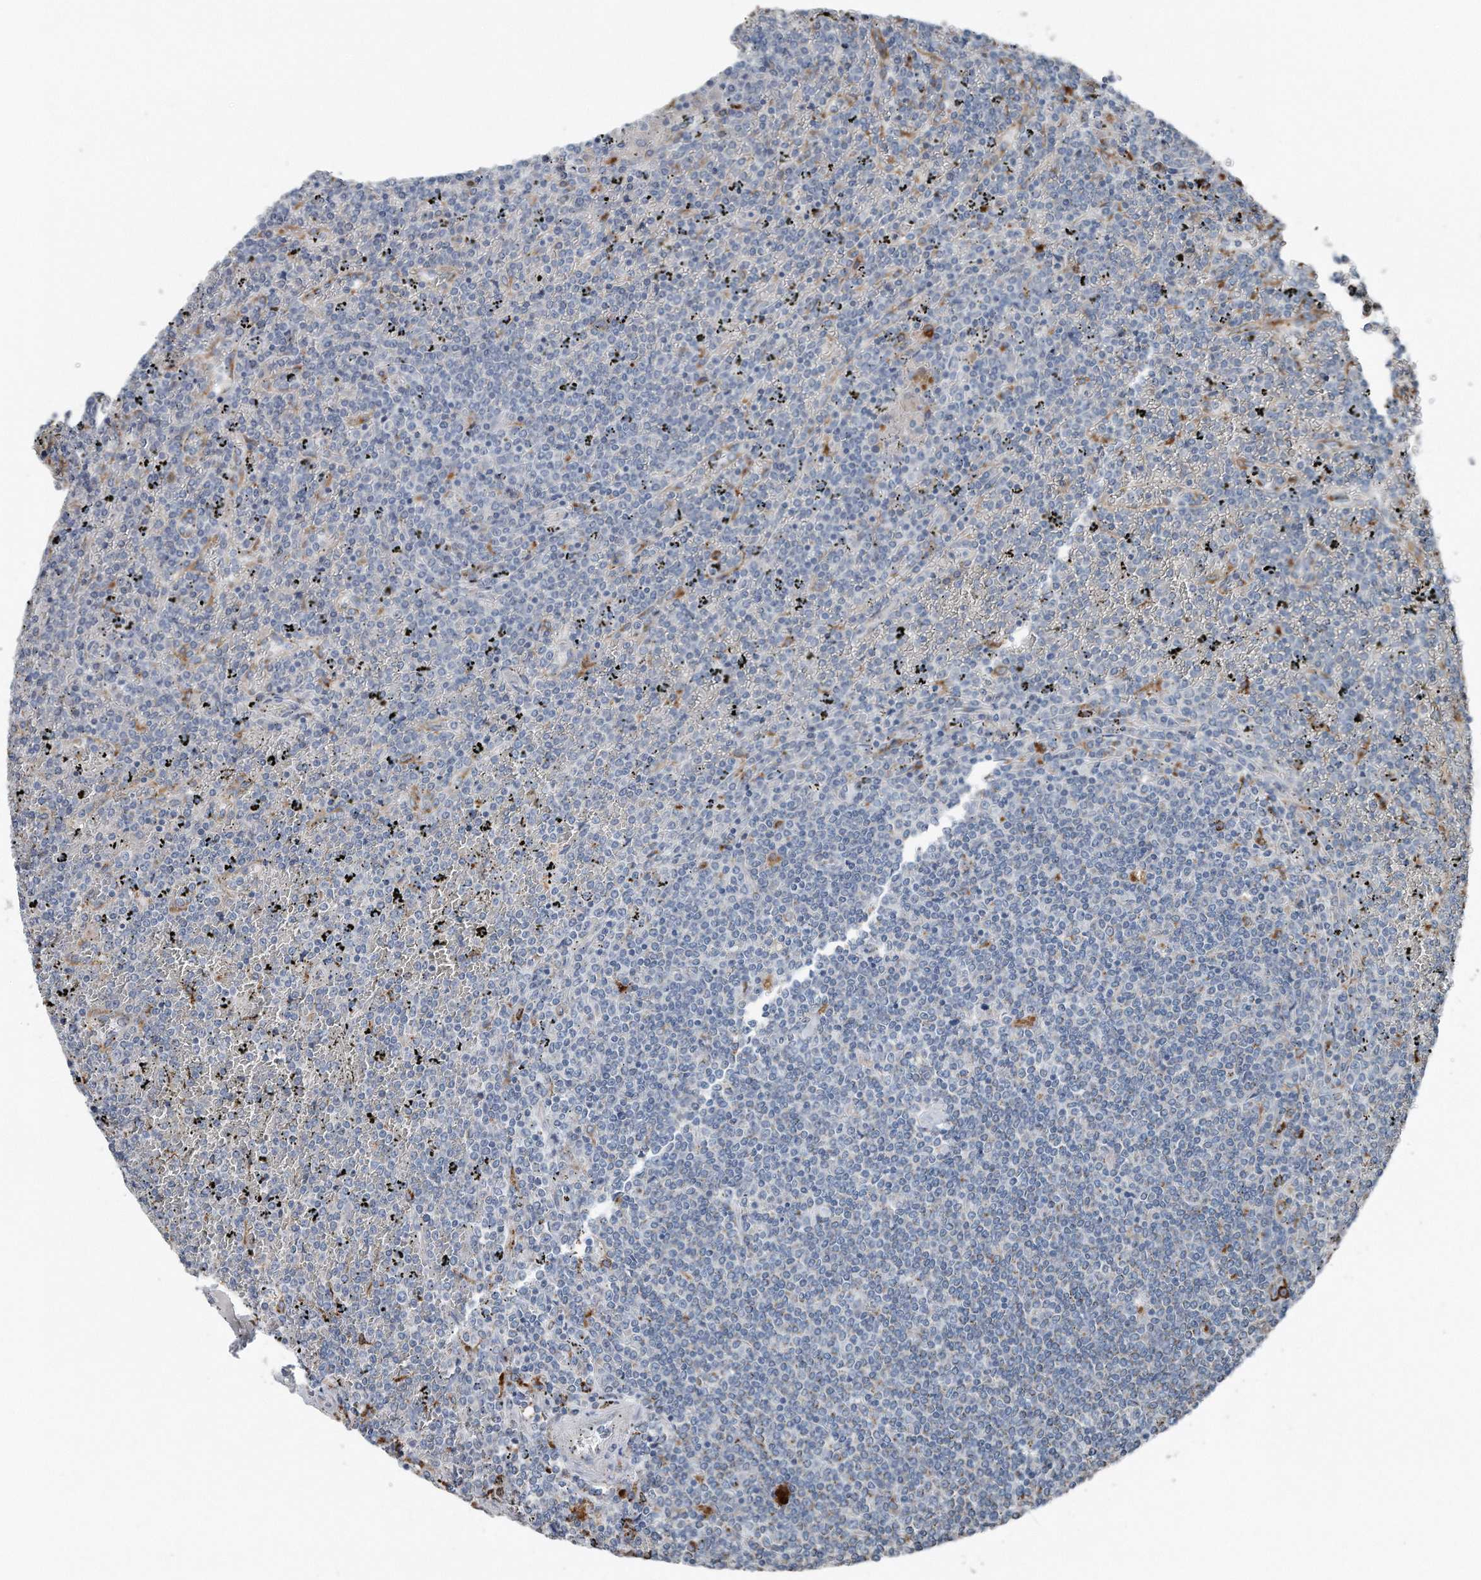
{"staining": {"intensity": "negative", "quantity": "none", "location": "none"}, "tissue": "lymphoma", "cell_type": "Tumor cells", "image_type": "cancer", "snomed": [{"axis": "morphology", "description": "Malignant lymphoma, non-Hodgkin's type, Low grade"}, {"axis": "topography", "description": "Spleen"}], "caption": "Image shows no protein positivity in tumor cells of low-grade malignant lymphoma, non-Hodgkin's type tissue. (DAB immunohistochemistry (IHC) visualized using brightfield microscopy, high magnification).", "gene": "ZNF772", "patient": {"sex": "female", "age": 19}}